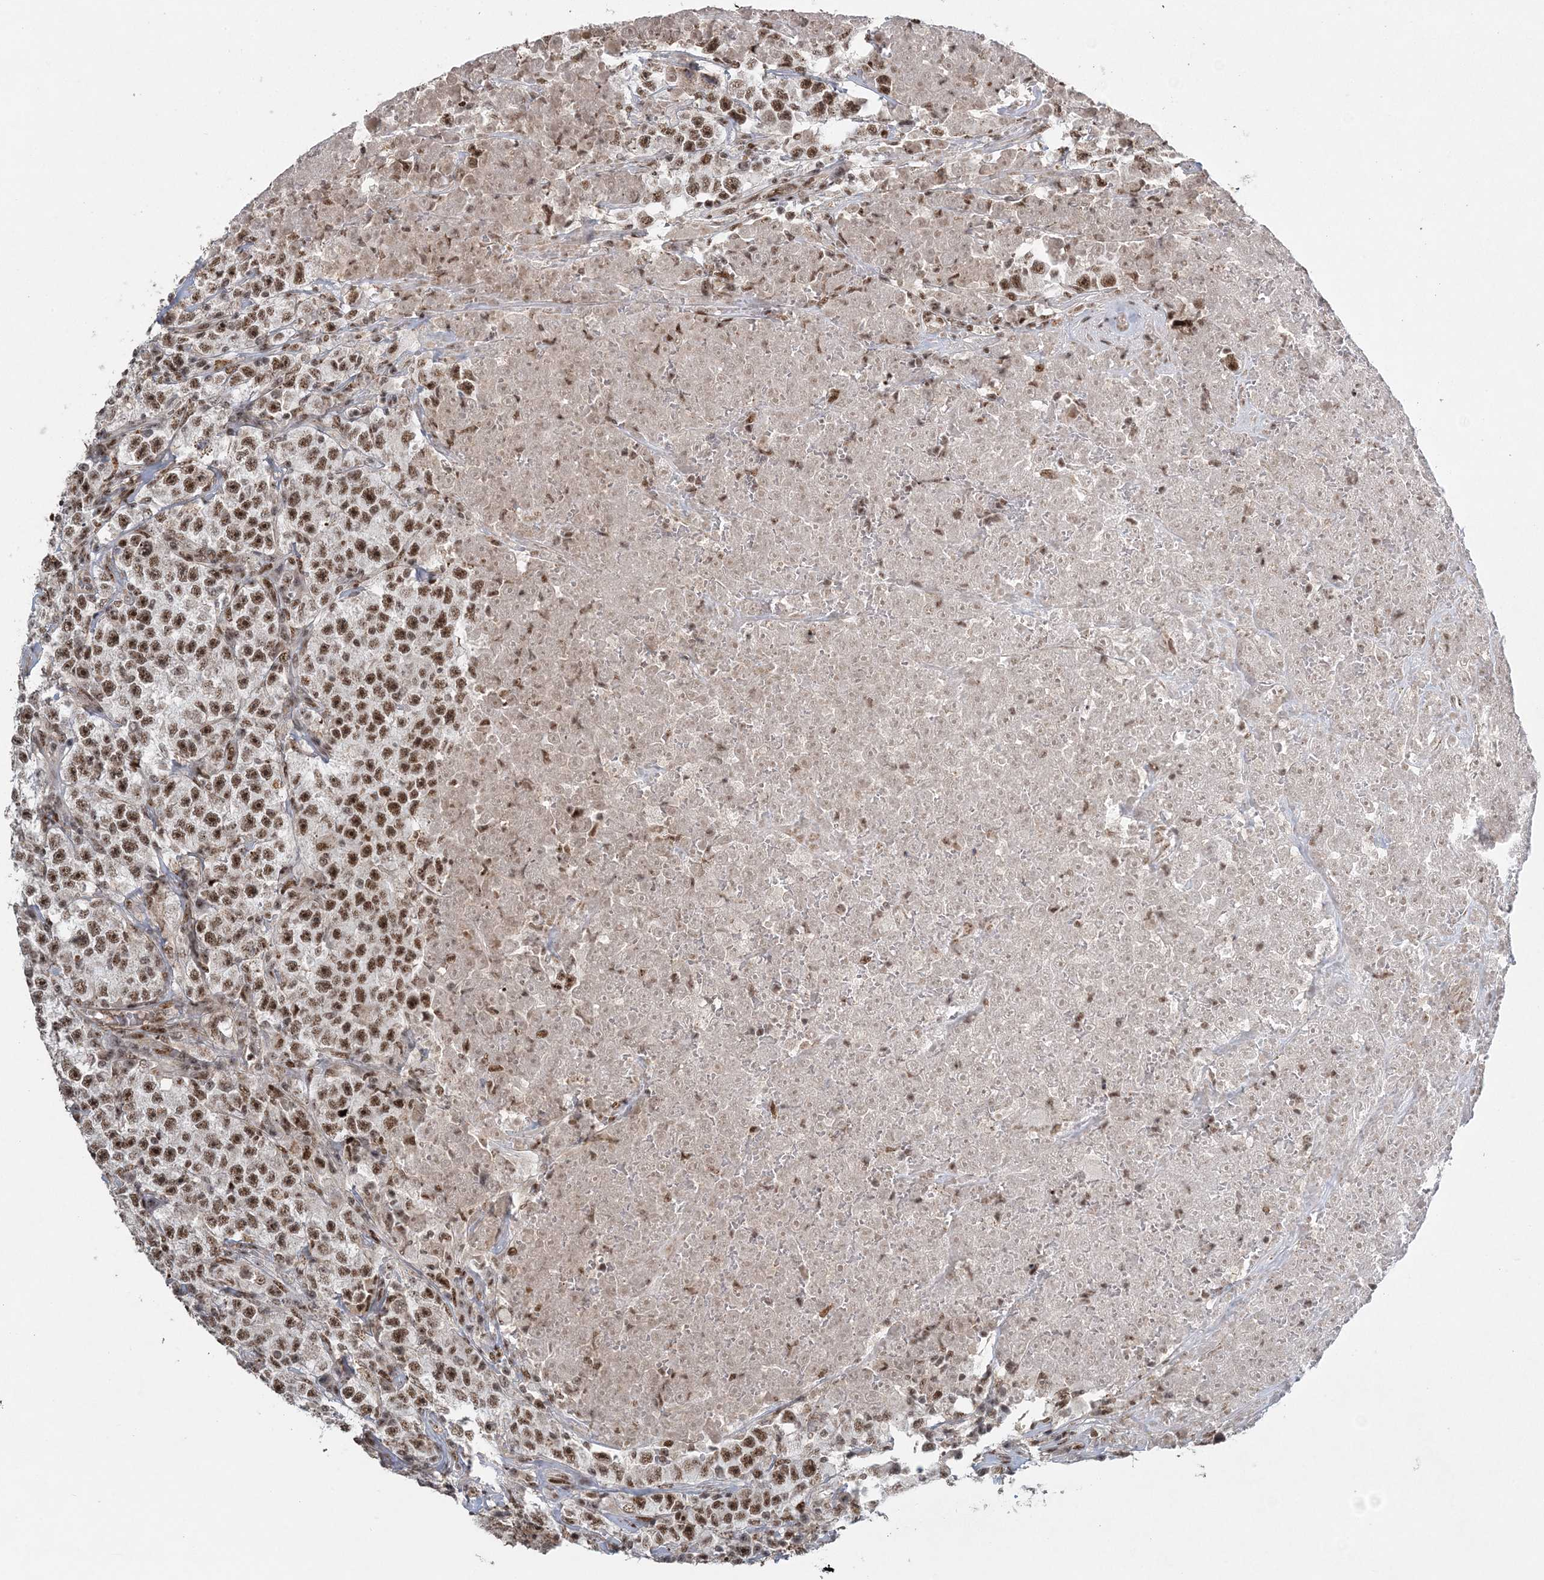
{"staining": {"intensity": "moderate", "quantity": ">75%", "location": "nuclear"}, "tissue": "testis cancer", "cell_type": "Tumor cells", "image_type": "cancer", "snomed": [{"axis": "morphology", "description": "Seminoma, NOS"}, {"axis": "topography", "description": "Testis"}], "caption": "Tumor cells reveal medium levels of moderate nuclear expression in about >75% of cells in human testis seminoma. (IHC, brightfield microscopy, high magnification).", "gene": "CWC22", "patient": {"sex": "male", "age": 22}}